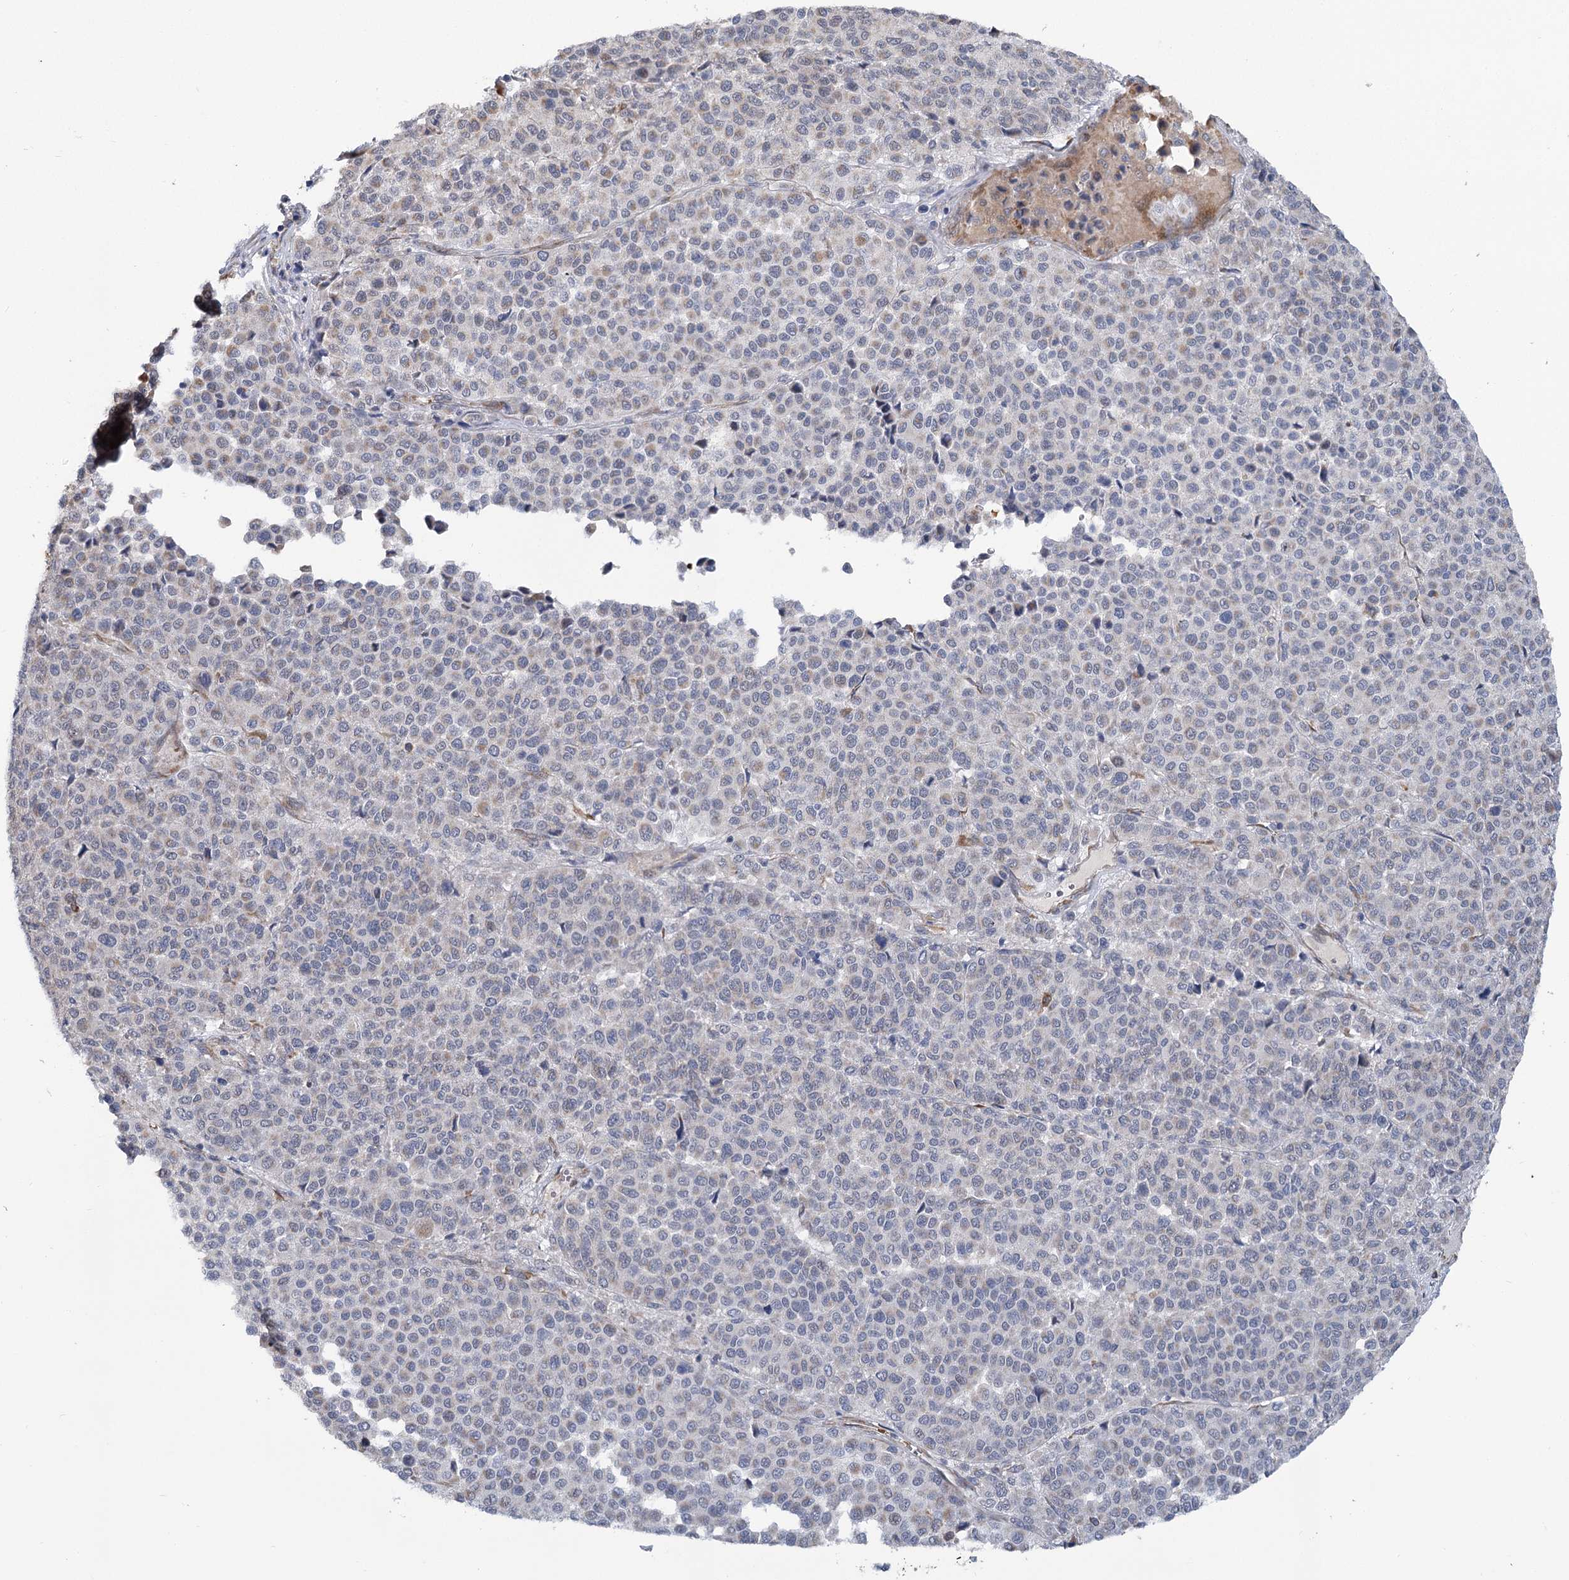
{"staining": {"intensity": "negative", "quantity": "none", "location": "none"}, "tissue": "melanoma", "cell_type": "Tumor cells", "image_type": "cancer", "snomed": [{"axis": "morphology", "description": "Malignant melanoma, Metastatic site"}, {"axis": "topography", "description": "Pancreas"}], "caption": "IHC photomicrograph of human melanoma stained for a protein (brown), which displays no expression in tumor cells.", "gene": "CIB4", "patient": {"sex": "female", "age": 30}}